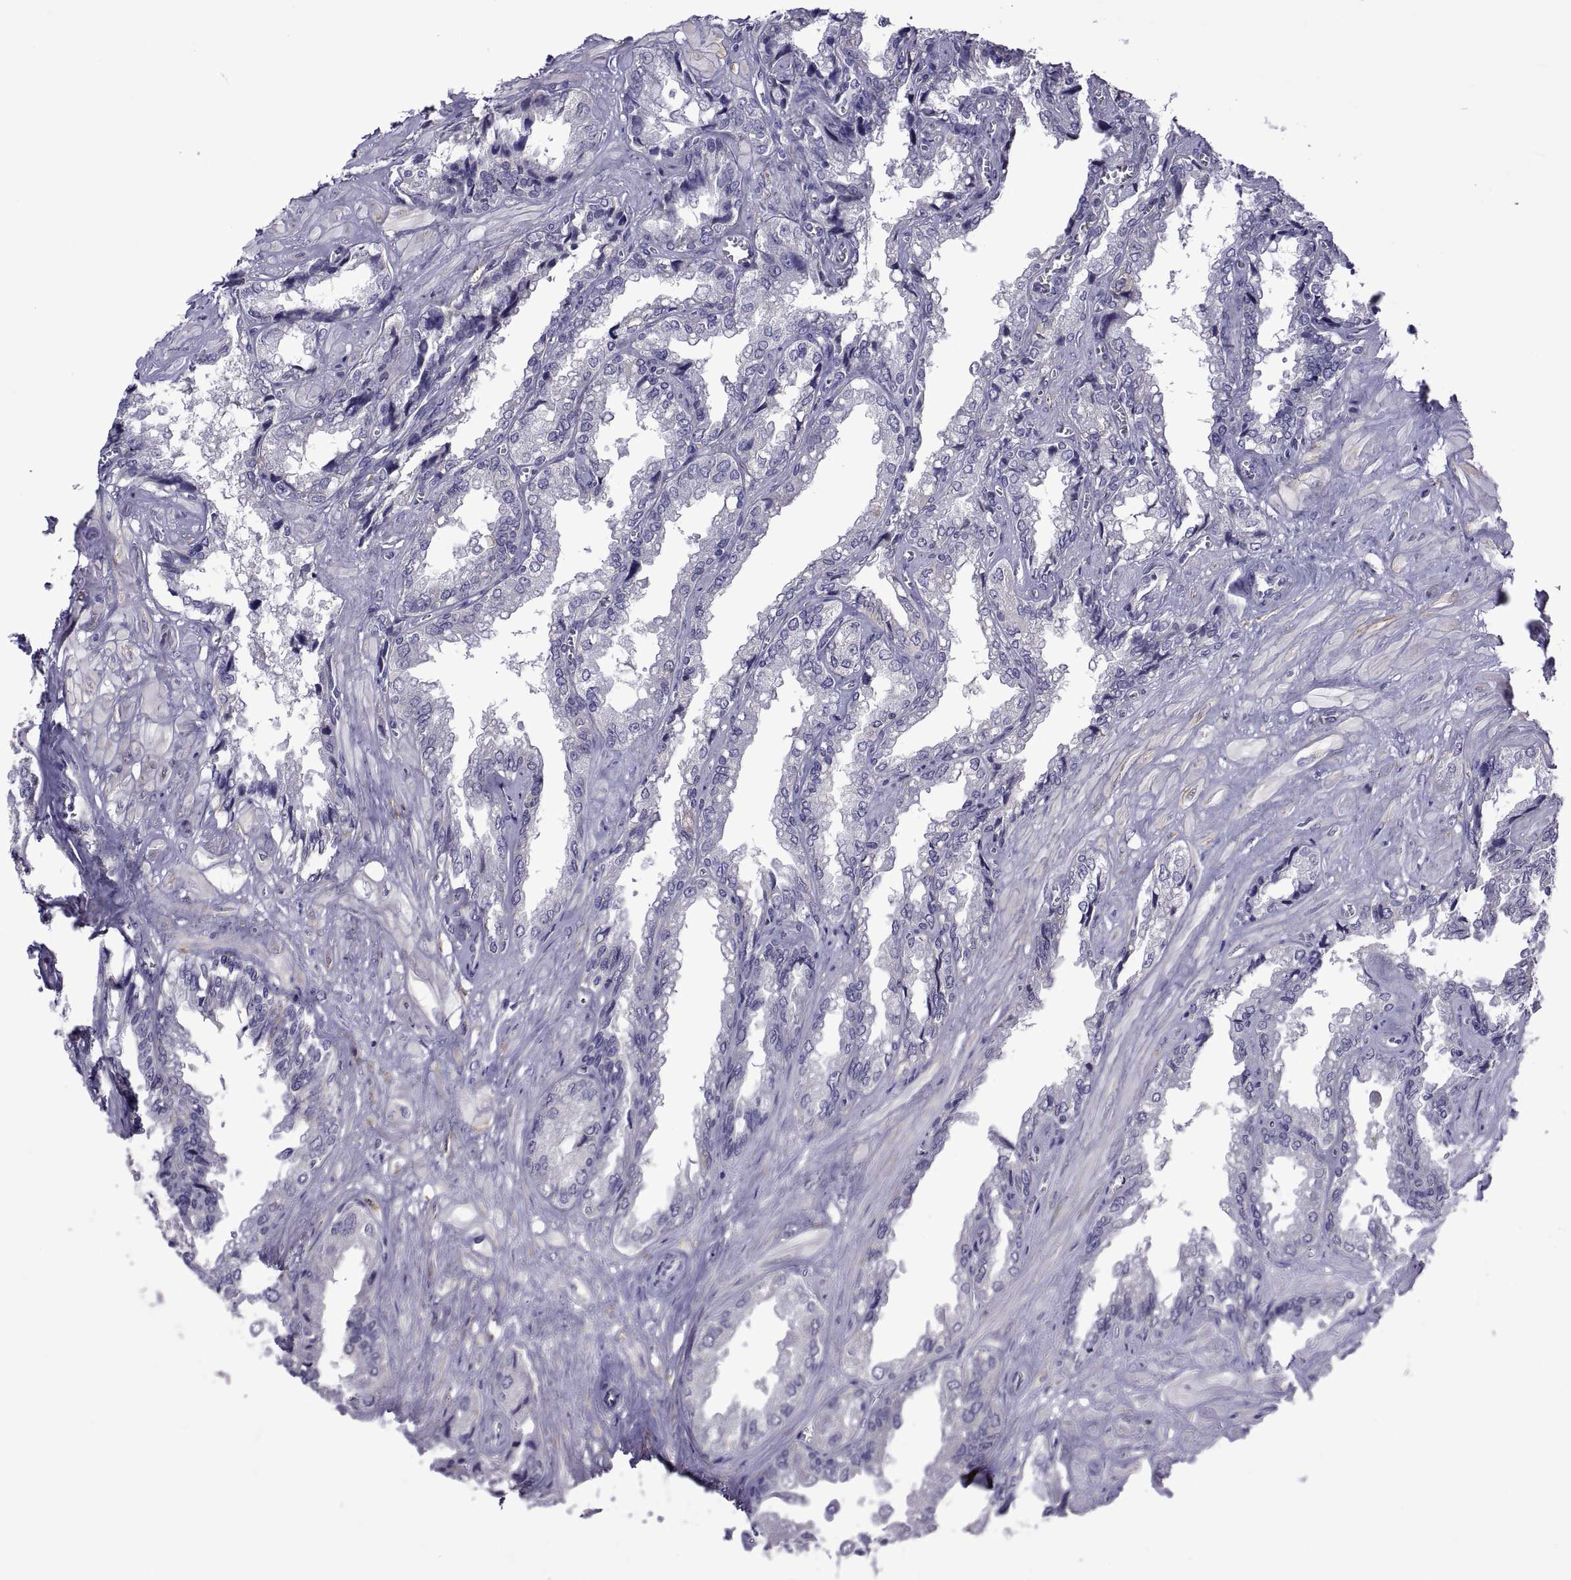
{"staining": {"intensity": "negative", "quantity": "none", "location": "none"}, "tissue": "seminal vesicle", "cell_type": "Glandular cells", "image_type": "normal", "snomed": [{"axis": "morphology", "description": "Normal tissue, NOS"}, {"axis": "topography", "description": "Seminal veicle"}], "caption": "IHC of benign human seminal vesicle reveals no staining in glandular cells.", "gene": "TMC3", "patient": {"sex": "male", "age": 67}}